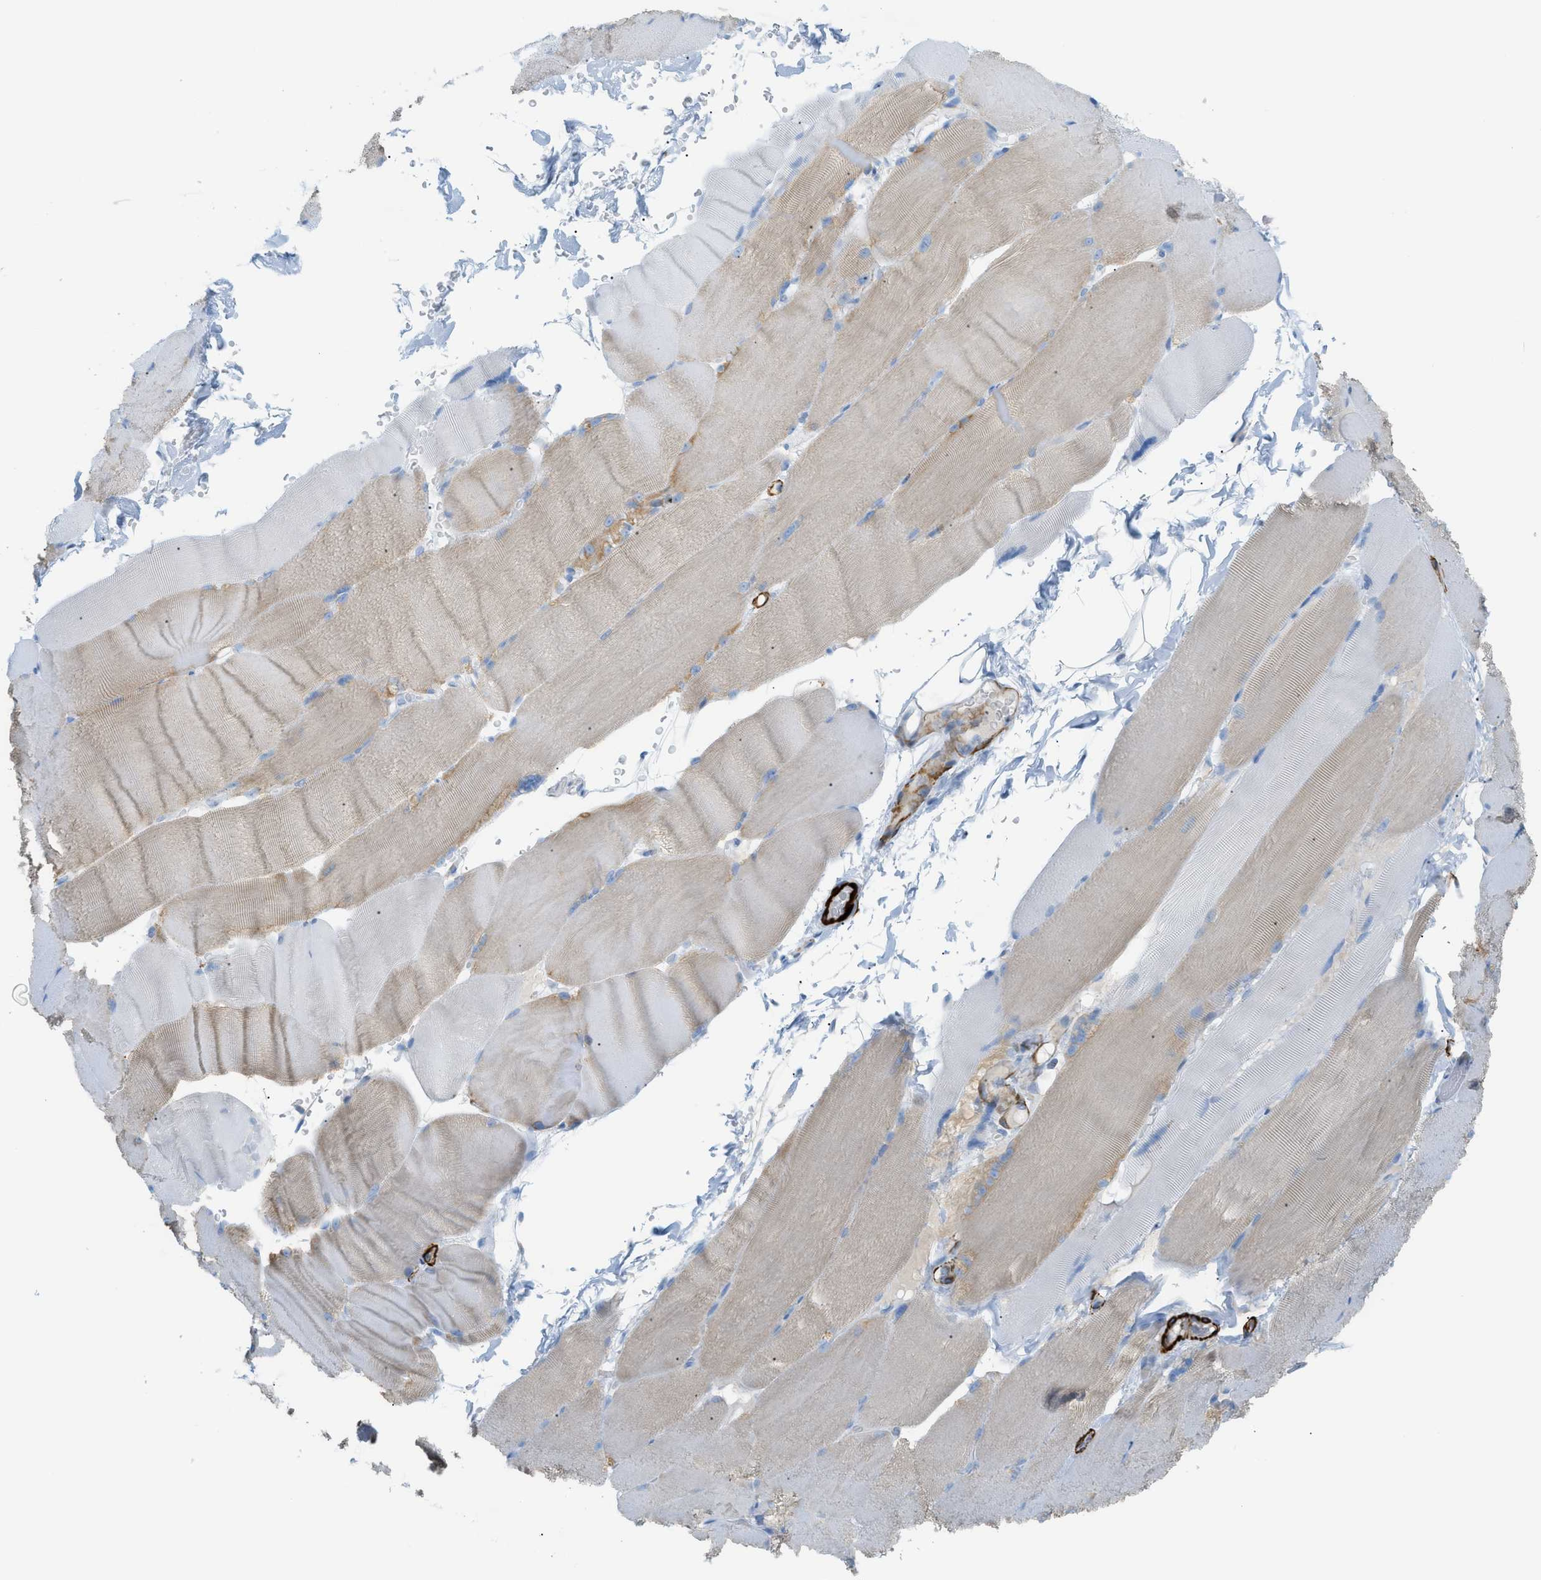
{"staining": {"intensity": "weak", "quantity": "25%-75%", "location": "cytoplasmic/membranous"}, "tissue": "skeletal muscle", "cell_type": "Myocytes", "image_type": "normal", "snomed": [{"axis": "morphology", "description": "Normal tissue, NOS"}, {"axis": "topography", "description": "Skin"}, {"axis": "topography", "description": "Skeletal muscle"}], "caption": "Approximately 25%-75% of myocytes in unremarkable human skeletal muscle reveal weak cytoplasmic/membranous protein positivity as visualized by brown immunohistochemical staining.", "gene": "MYH11", "patient": {"sex": "male", "age": 83}}